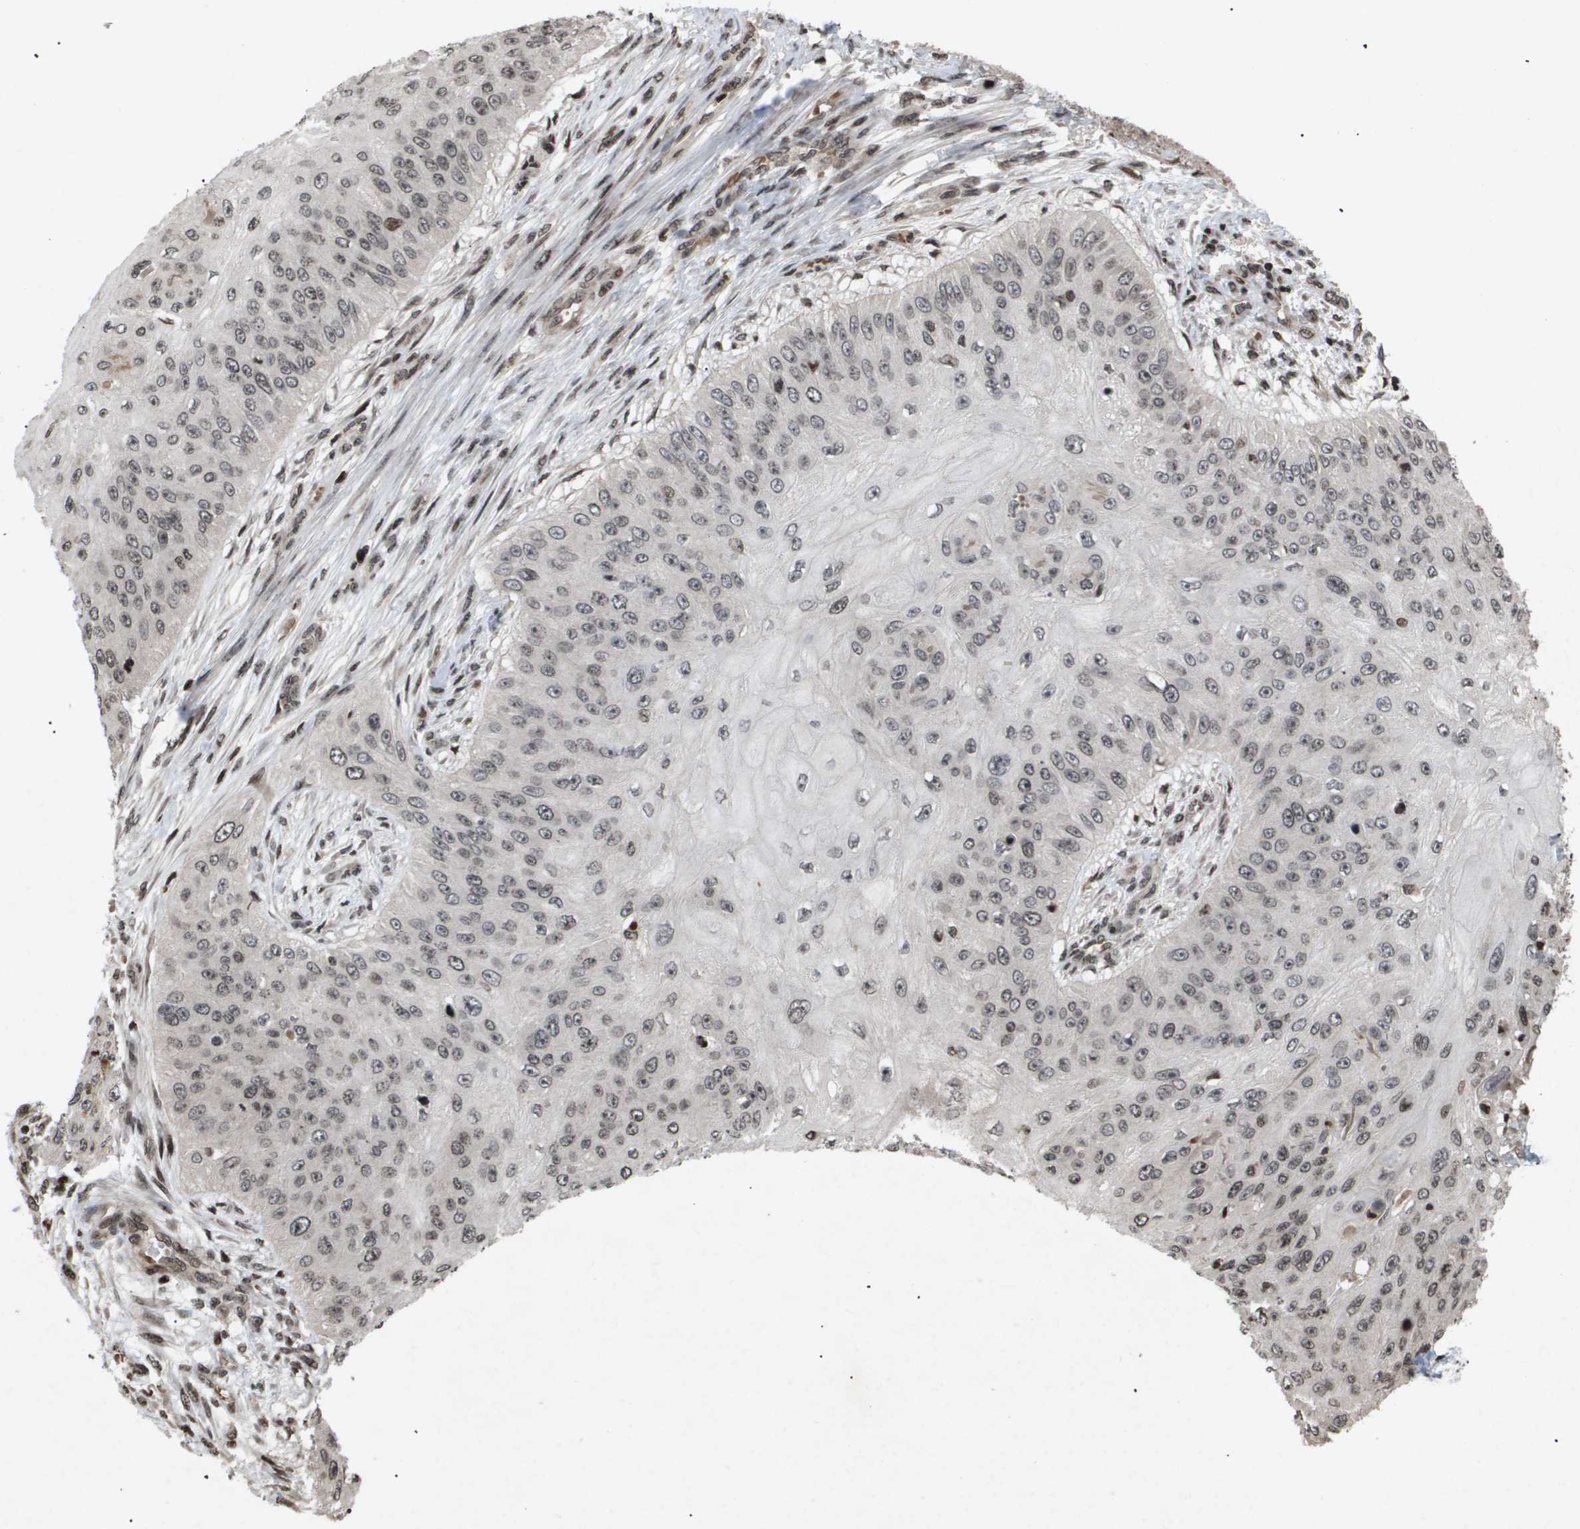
{"staining": {"intensity": "negative", "quantity": "none", "location": "none"}, "tissue": "skin cancer", "cell_type": "Tumor cells", "image_type": "cancer", "snomed": [{"axis": "morphology", "description": "Squamous cell carcinoma, NOS"}, {"axis": "topography", "description": "Skin"}], "caption": "This is an IHC micrograph of human squamous cell carcinoma (skin). There is no positivity in tumor cells.", "gene": "HSPA6", "patient": {"sex": "female", "age": 80}}